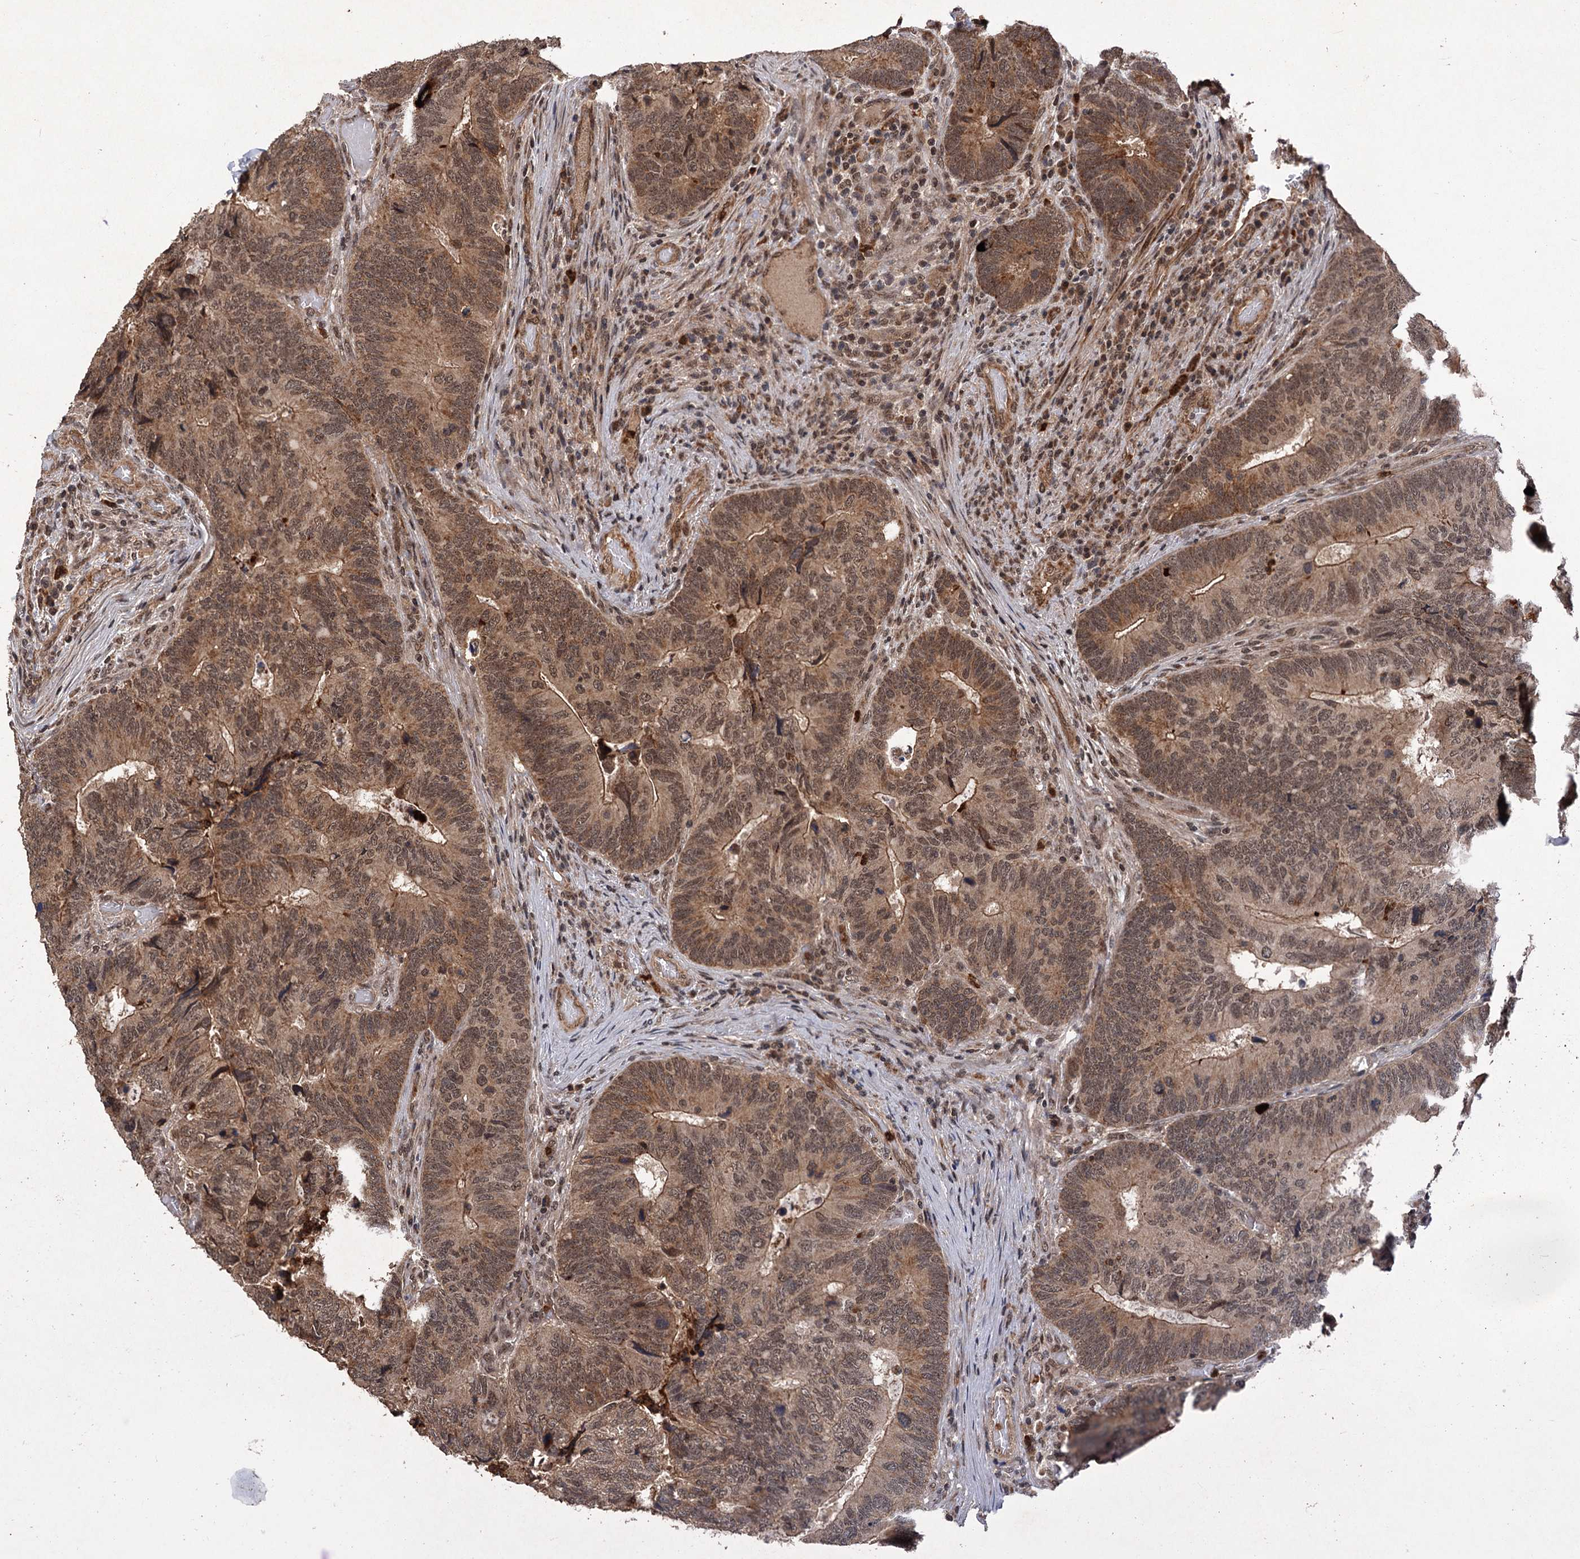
{"staining": {"intensity": "moderate", "quantity": ">75%", "location": "cytoplasmic/membranous,nuclear"}, "tissue": "colorectal cancer", "cell_type": "Tumor cells", "image_type": "cancer", "snomed": [{"axis": "morphology", "description": "Adenocarcinoma, NOS"}, {"axis": "topography", "description": "Colon"}], "caption": "Colorectal cancer (adenocarcinoma) was stained to show a protein in brown. There is medium levels of moderate cytoplasmic/membranous and nuclear positivity in approximately >75% of tumor cells.", "gene": "KANSL2", "patient": {"sex": "female", "age": 67}}